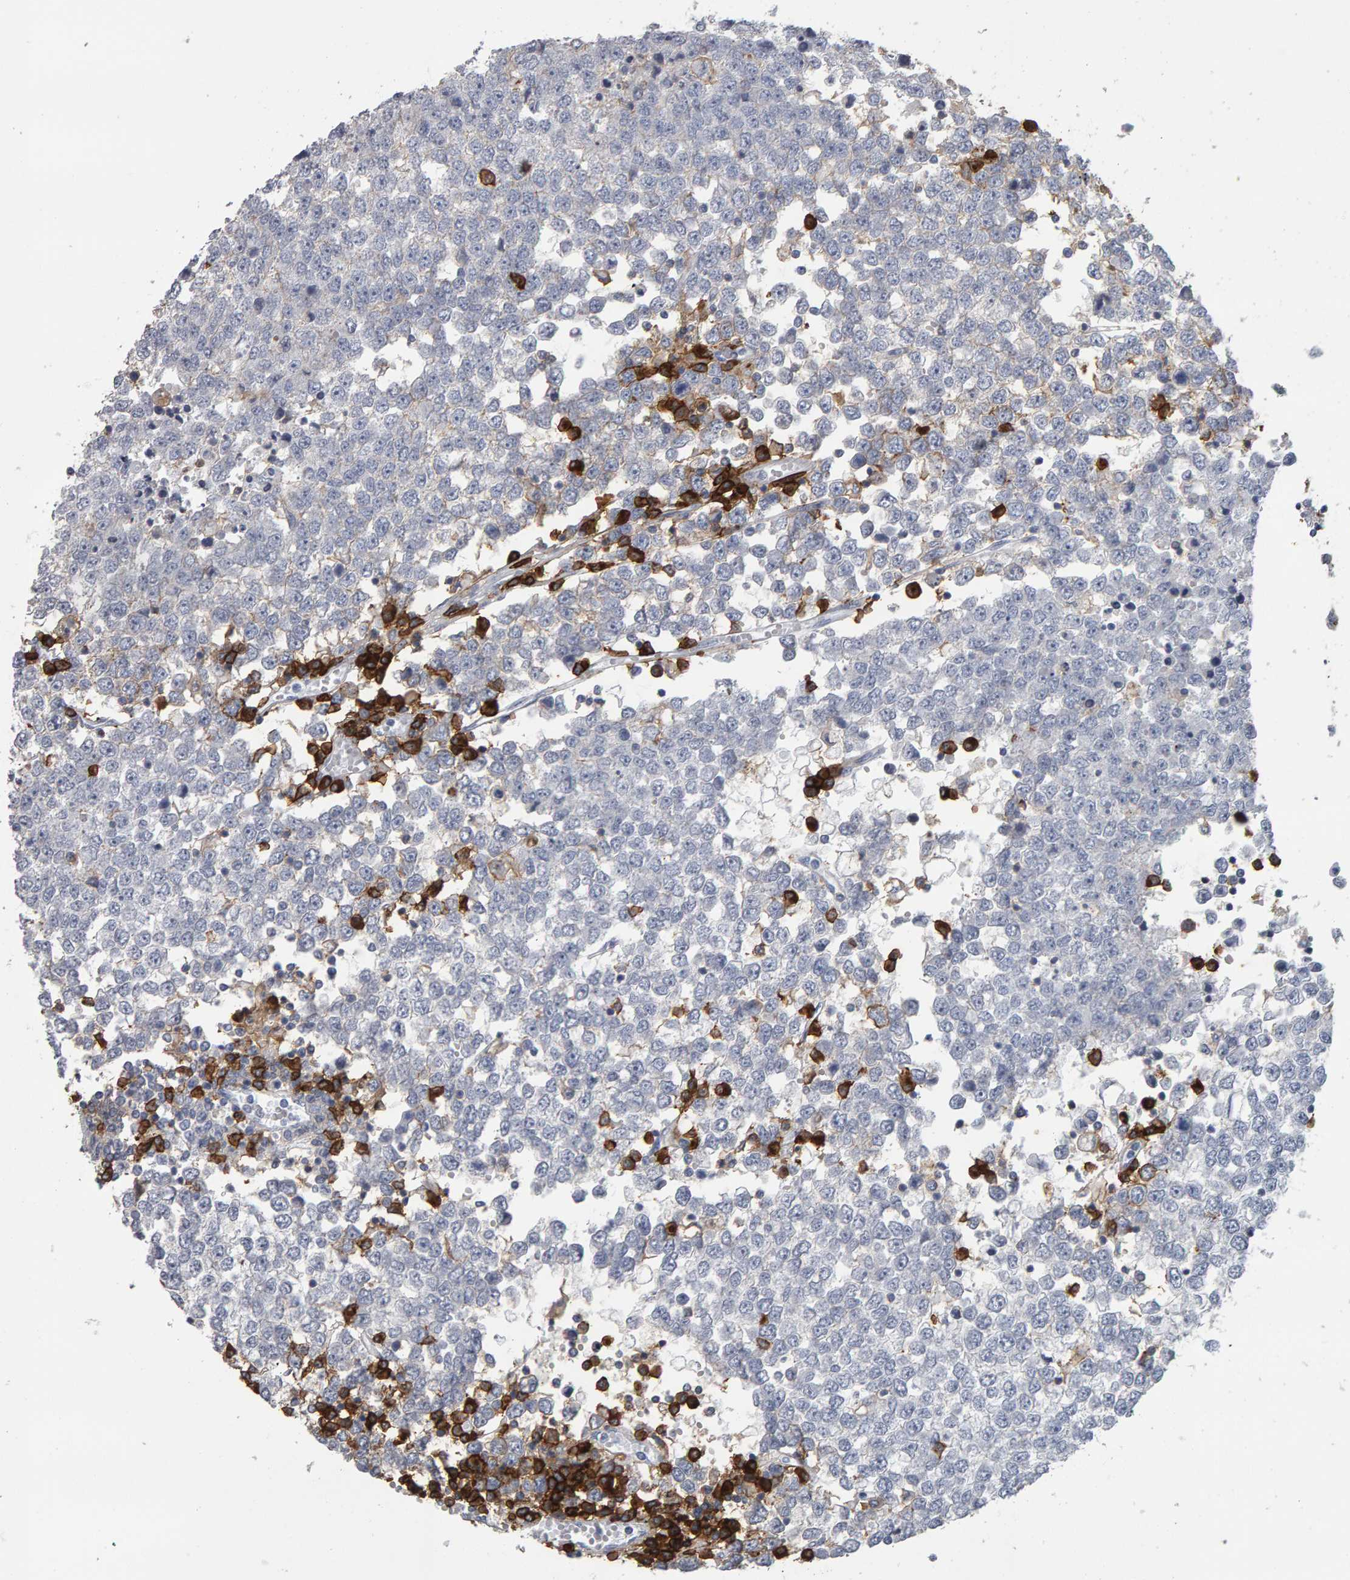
{"staining": {"intensity": "weak", "quantity": "<25%", "location": "cytoplasmic/membranous"}, "tissue": "testis cancer", "cell_type": "Tumor cells", "image_type": "cancer", "snomed": [{"axis": "morphology", "description": "Seminoma, NOS"}, {"axis": "topography", "description": "Testis"}], "caption": "Tumor cells show no significant protein staining in testis seminoma.", "gene": "CD38", "patient": {"sex": "male", "age": 65}}